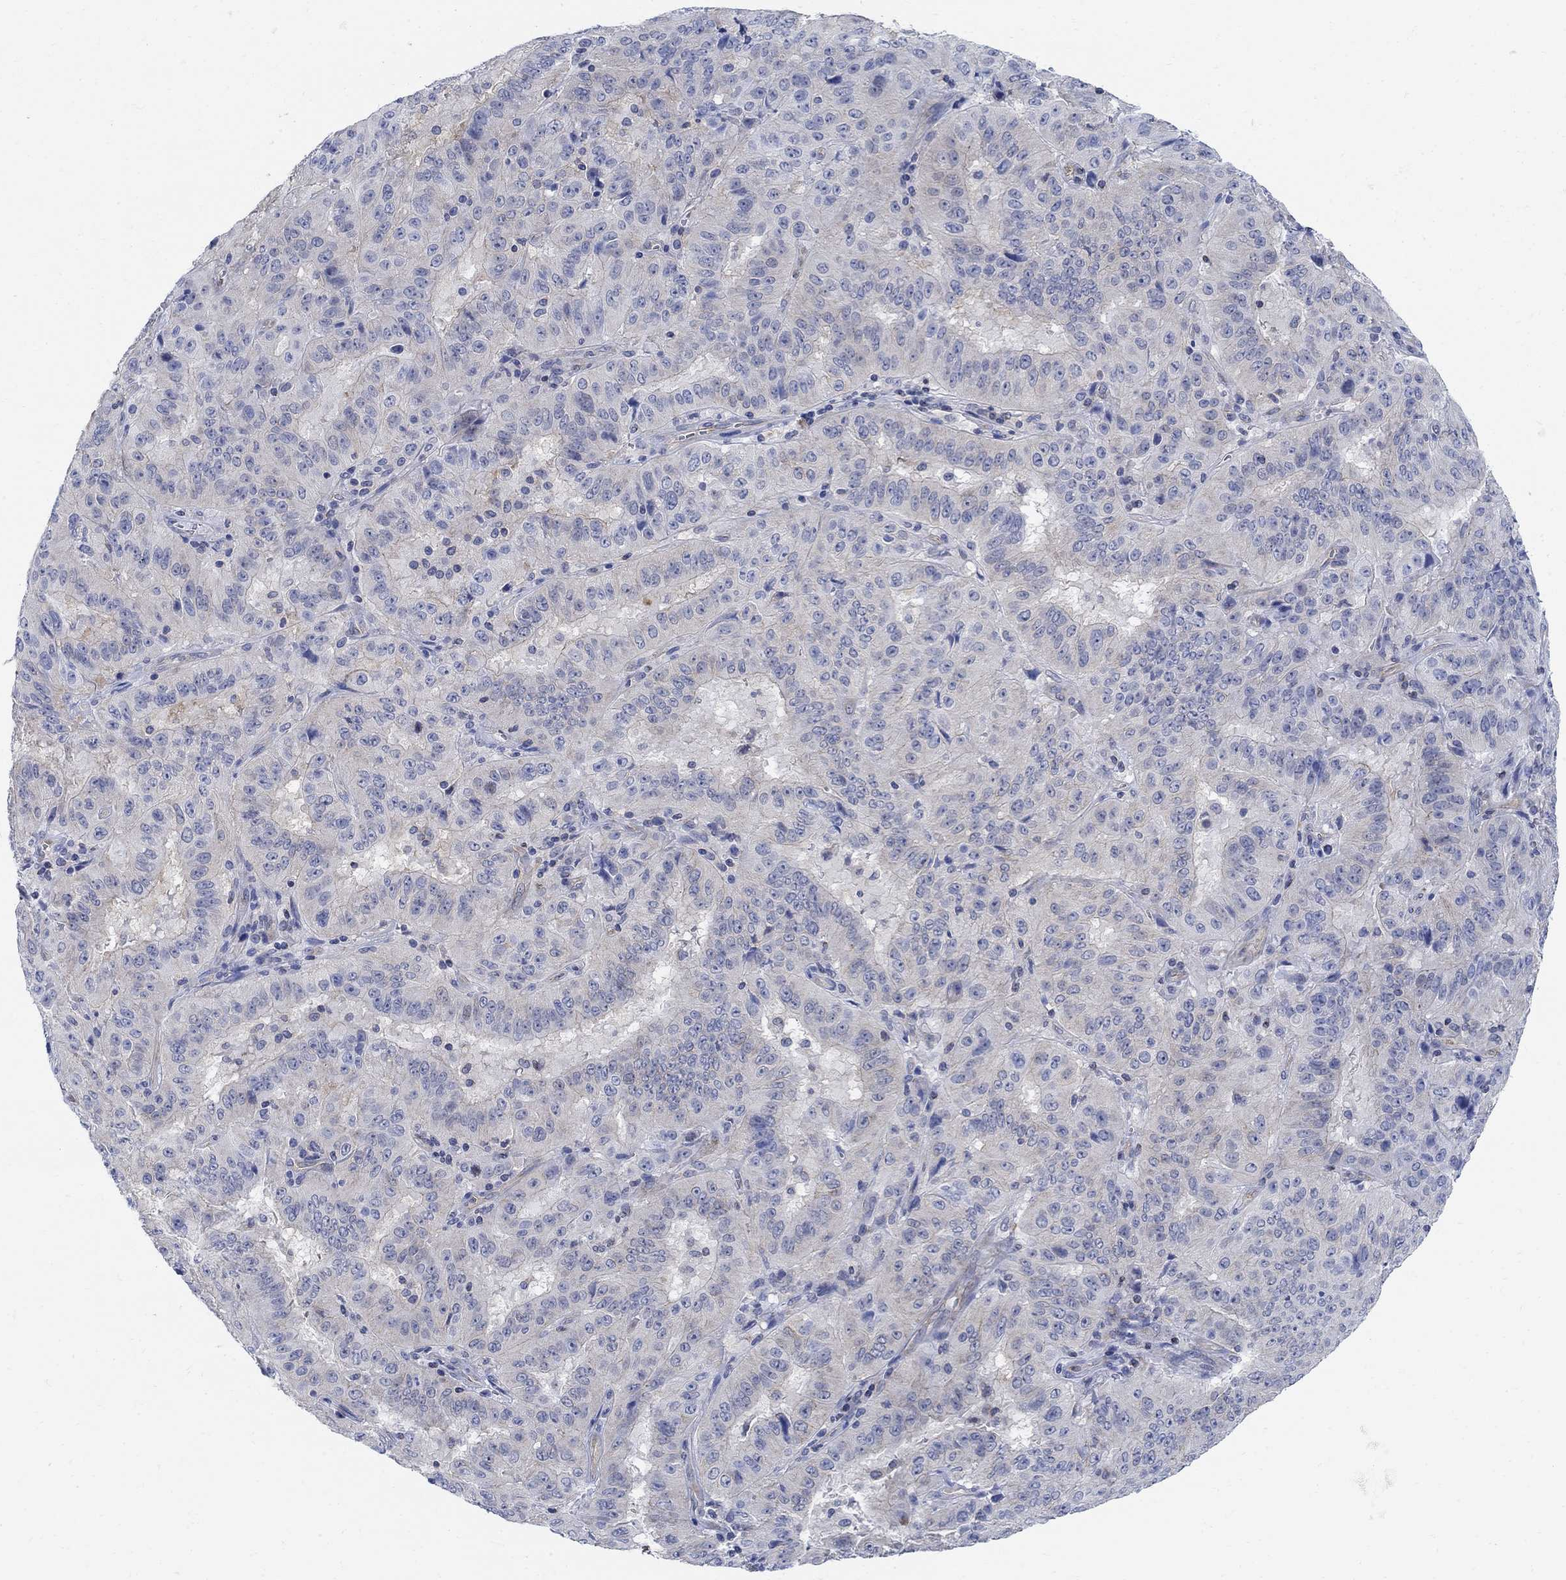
{"staining": {"intensity": "negative", "quantity": "none", "location": "none"}, "tissue": "pancreatic cancer", "cell_type": "Tumor cells", "image_type": "cancer", "snomed": [{"axis": "morphology", "description": "Adenocarcinoma, NOS"}, {"axis": "topography", "description": "Pancreas"}], "caption": "Immunohistochemistry (IHC) micrograph of human pancreatic cancer (adenocarcinoma) stained for a protein (brown), which shows no expression in tumor cells. (DAB (3,3'-diaminobenzidine) IHC, high magnification).", "gene": "PHF21B", "patient": {"sex": "male", "age": 63}}